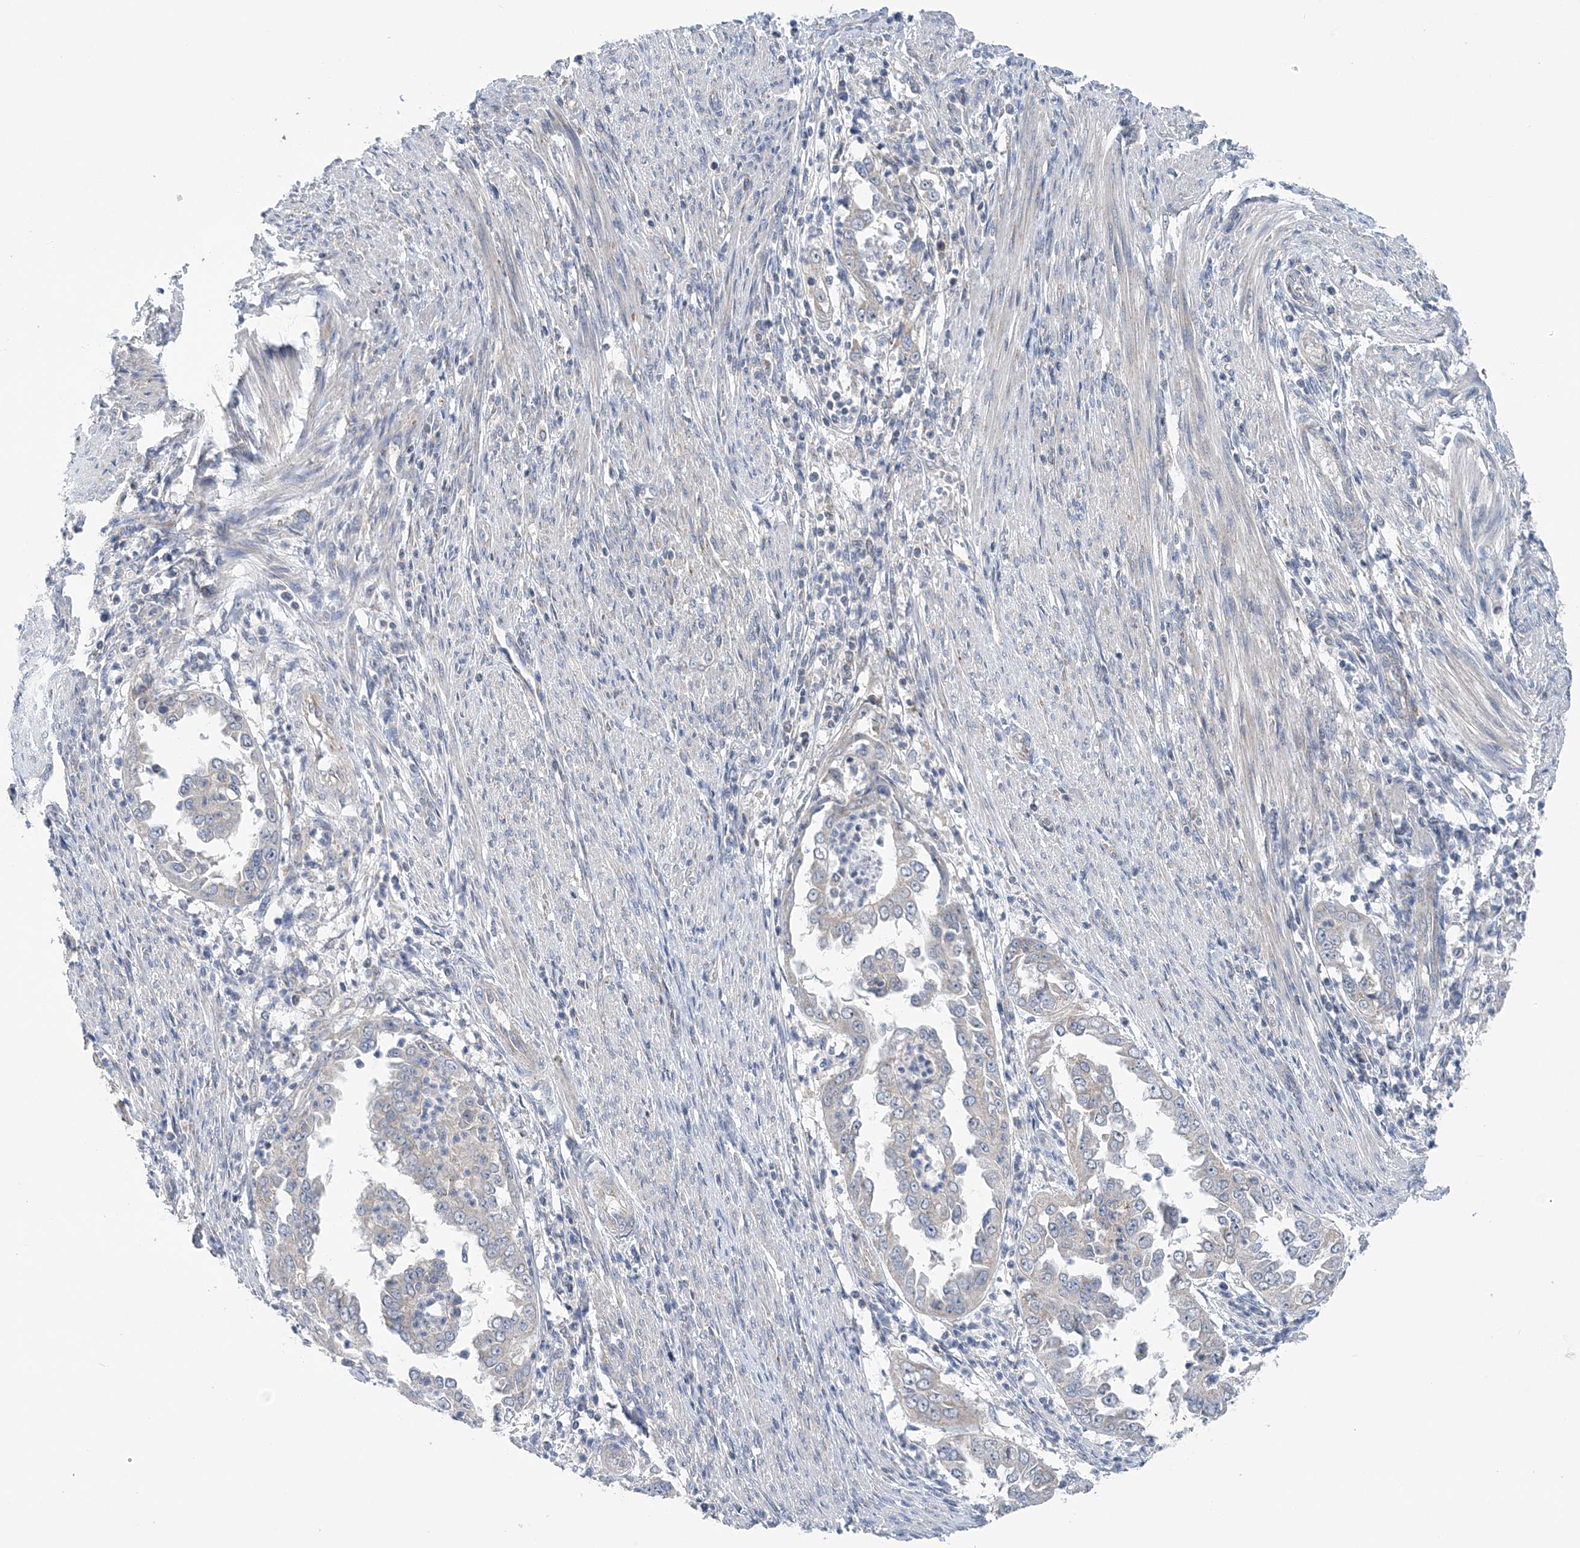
{"staining": {"intensity": "weak", "quantity": "<25%", "location": "cytoplasmic/membranous"}, "tissue": "endometrial cancer", "cell_type": "Tumor cells", "image_type": "cancer", "snomed": [{"axis": "morphology", "description": "Adenocarcinoma, NOS"}, {"axis": "topography", "description": "Endometrium"}], "caption": "Immunohistochemistry histopathology image of neoplastic tissue: human adenocarcinoma (endometrial) stained with DAB (3,3'-diaminobenzidine) displays no significant protein positivity in tumor cells.", "gene": "COPE", "patient": {"sex": "female", "age": 85}}